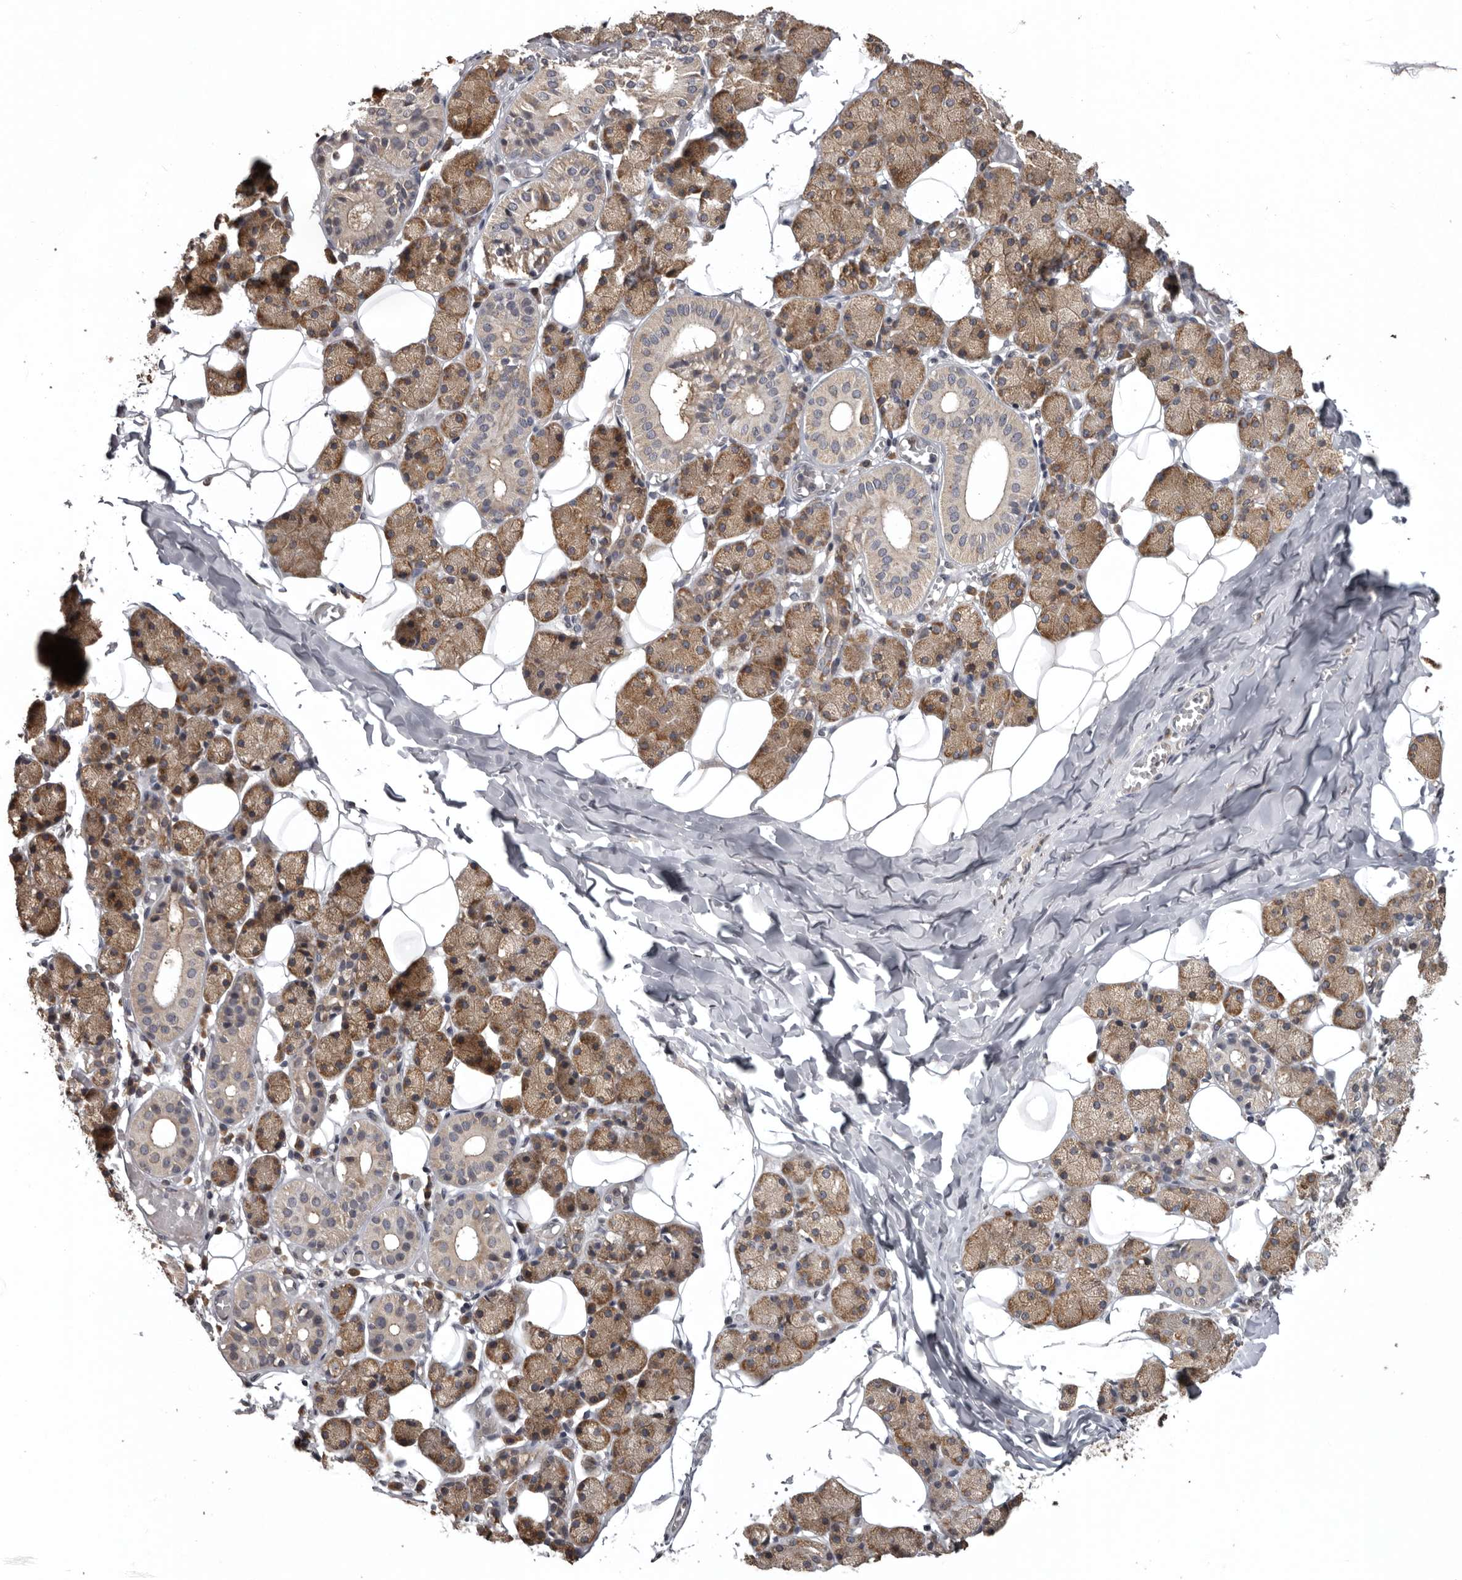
{"staining": {"intensity": "moderate", "quantity": "25%-75%", "location": "cytoplasmic/membranous"}, "tissue": "salivary gland", "cell_type": "Glandular cells", "image_type": "normal", "snomed": [{"axis": "morphology", "description": "Normal tissue, NOS"}, {"axis": "topography", "description": "Salivary gland"}], "caption": "Immunohistochemical staining of benign human salivary gland exhibits moderate cytoplasmic/membranous protein expression in about 25%-75% of glandular cells. Immunohistochemistry (ihc) stains the protein of interest in brown and the nuclei are stained blue.", "gene": "DARS1", "patient": {"sex": "female", "age": 33}}